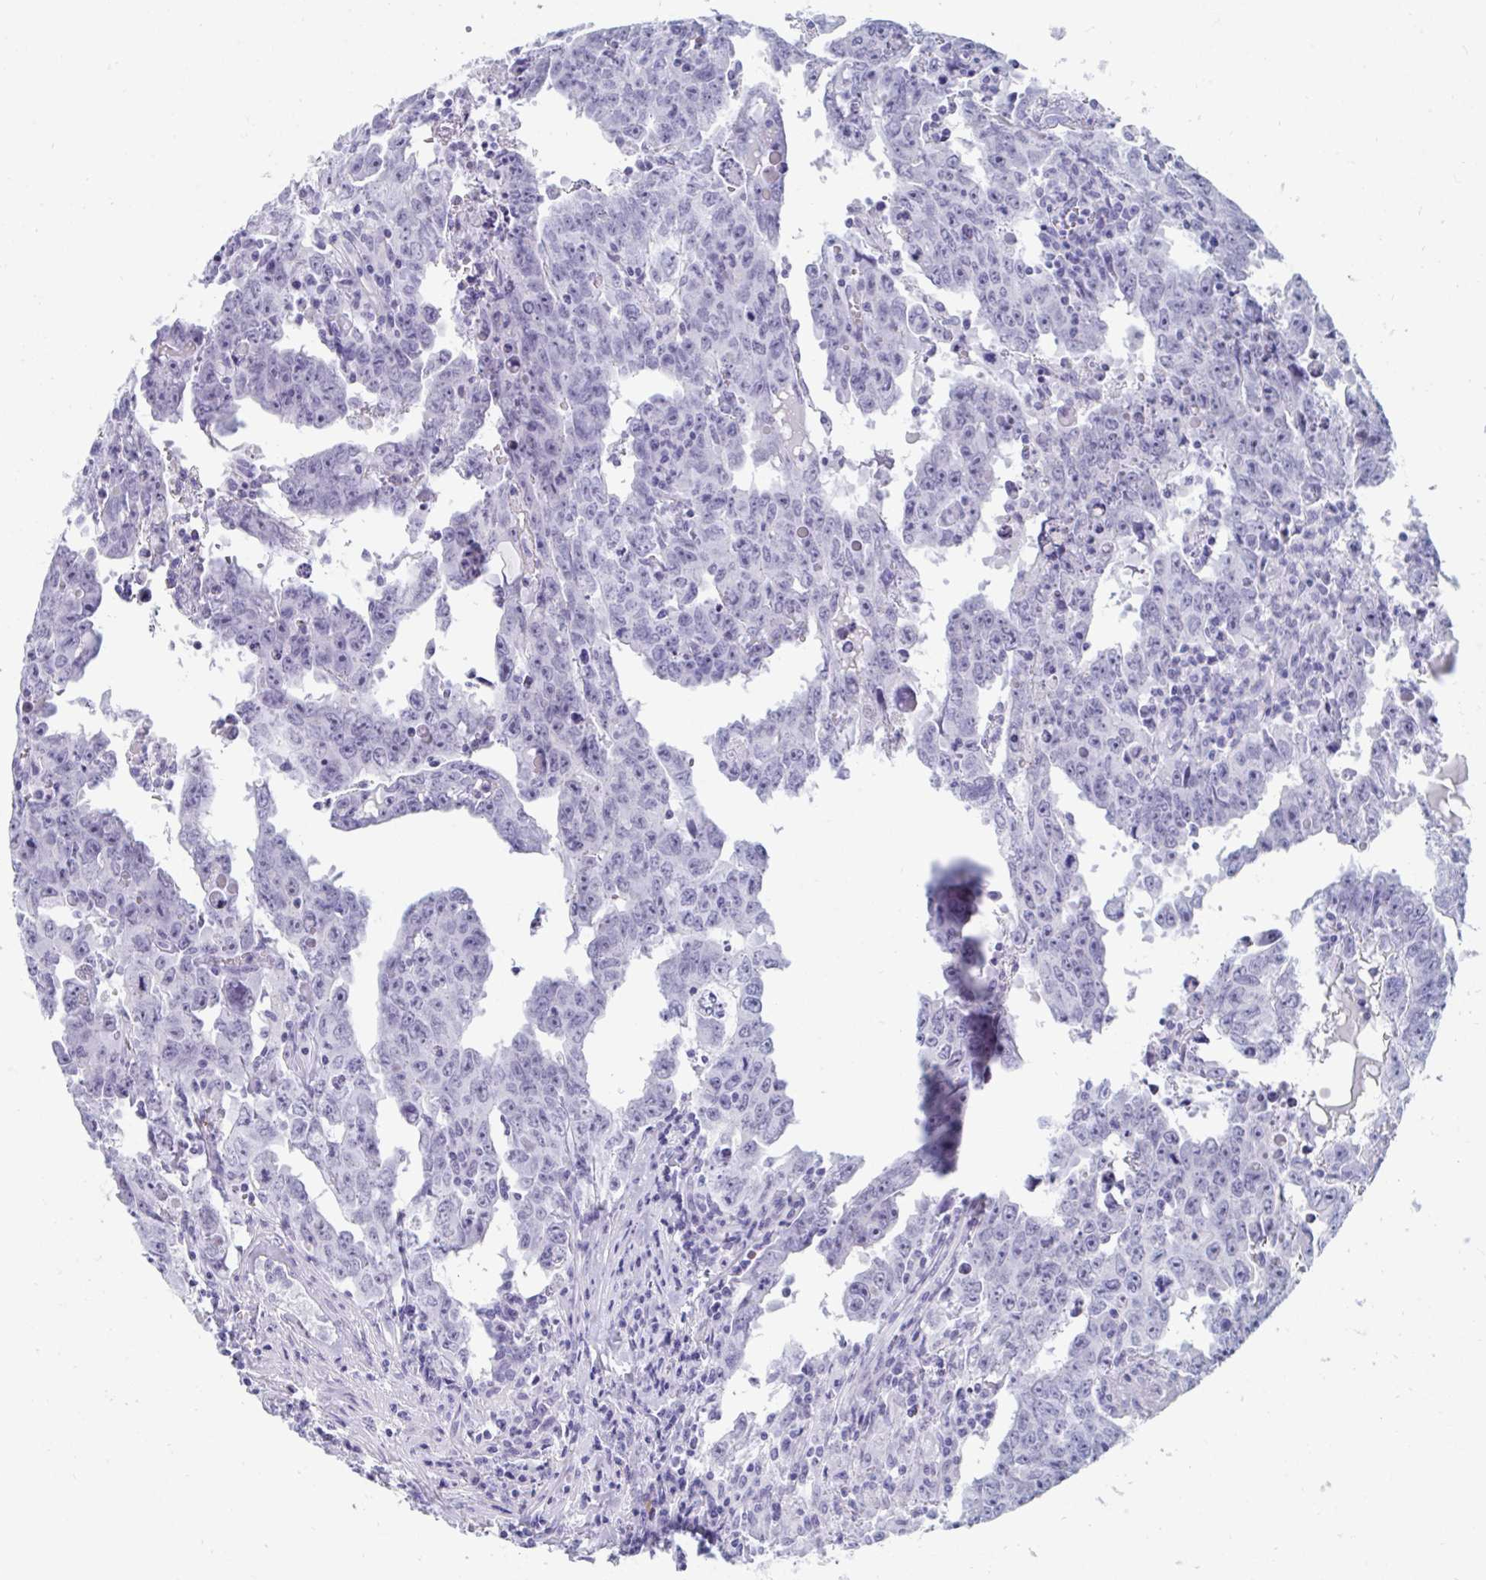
{"staining": {"intensity": "negative", "quantity": "none", "location": "none"}, "tissue": "testis cancer", "cell_type": "Tumor cells", "image_type": "cancer", "snomed": [{"axis": "morphology", "description": "Carcinoma, Embryonal, NOS"}, {"axis": "topography", "description": "Testis"}], "caption": "The immunohistochemistry micrograph has no significant positivity in tumor cells of testis embryonal carcinoma tissue. The staining was performed using DAB (3,3'-diaminobenzidine) to visualize the protein expression in brown, while the nuclei were stained in blue with hematoxylin (Magnification: 20x).", "gene": "GKN2", "patient": {"sex": "male", "age": 22}}